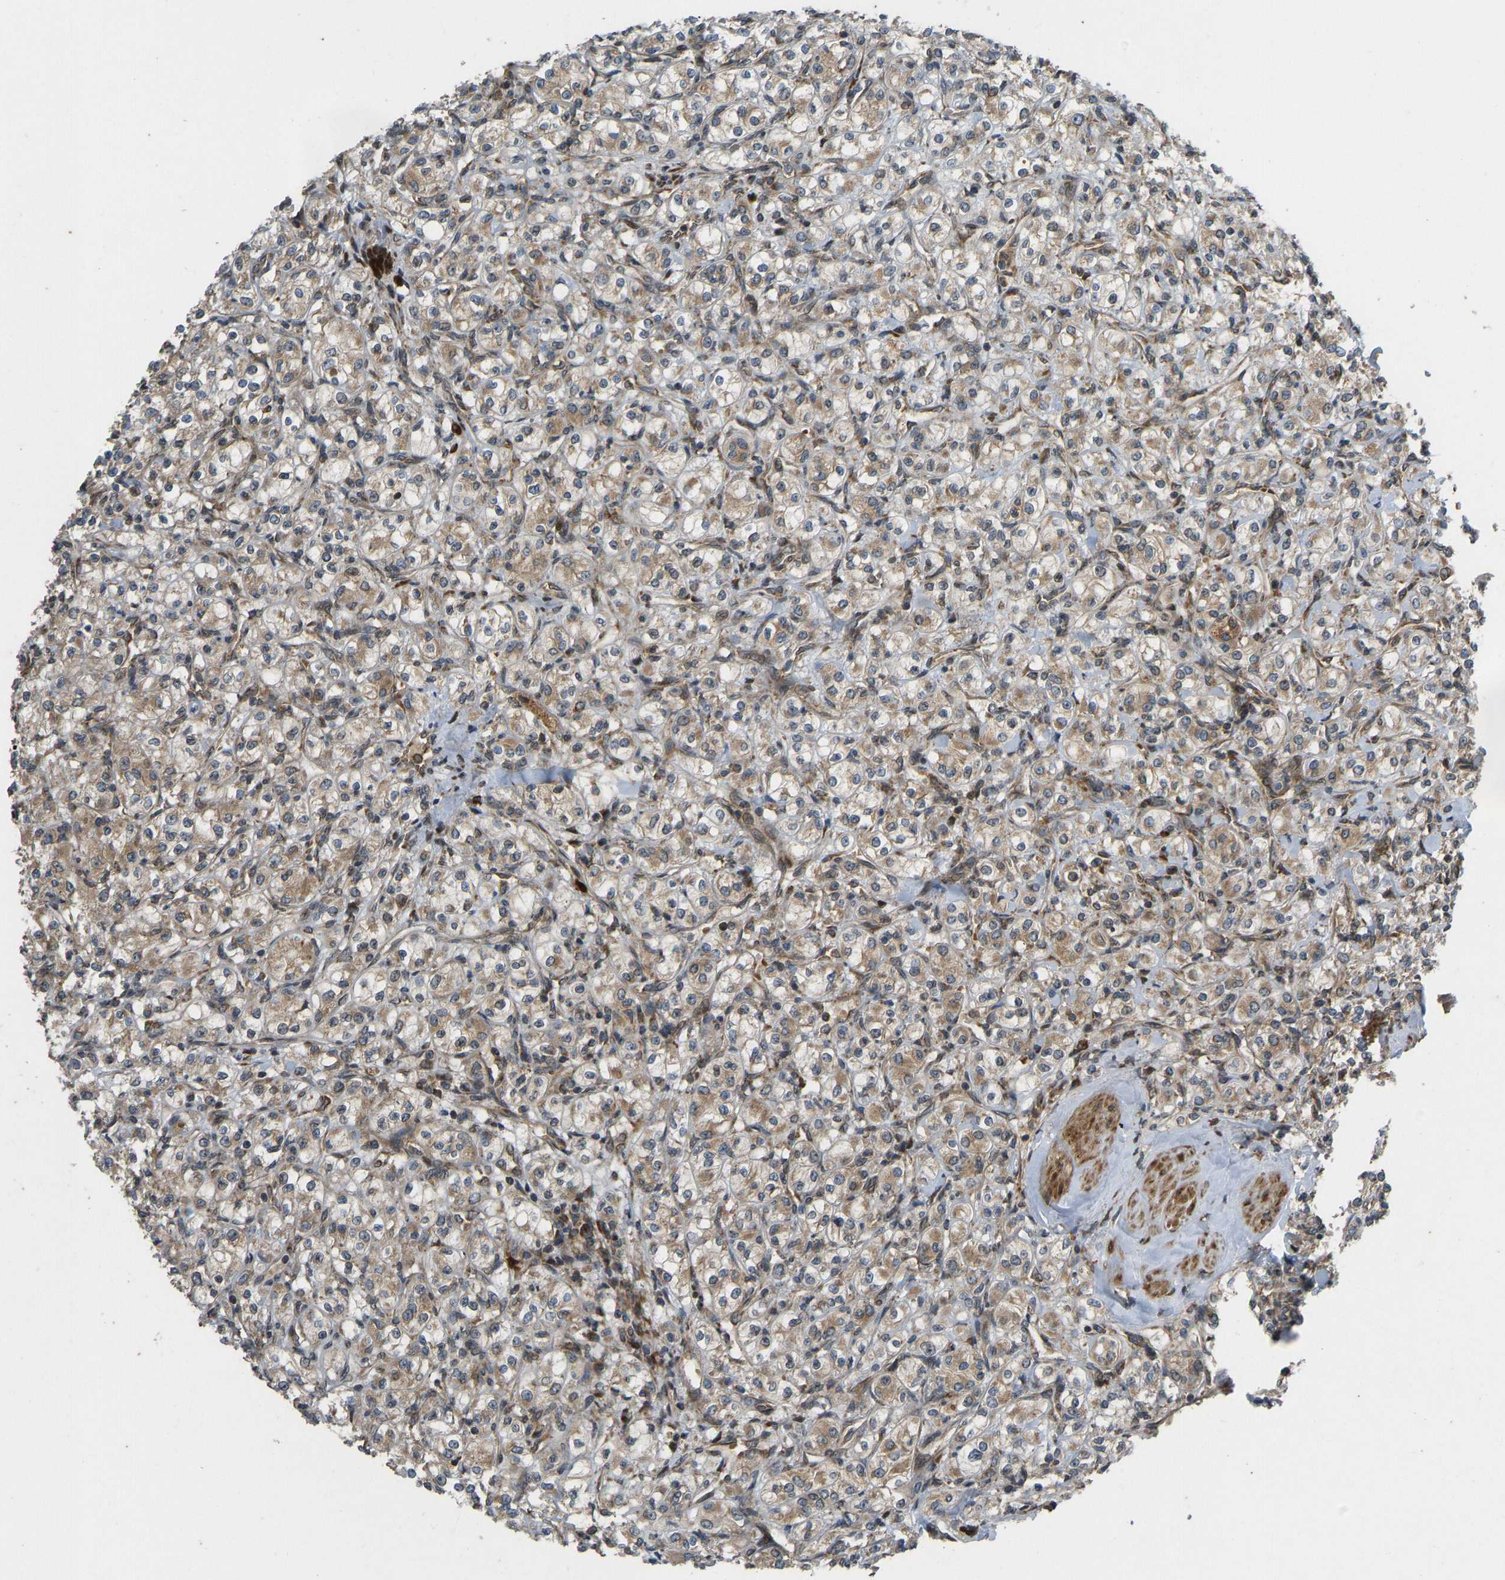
{"staining": {"intensity": "moderate", "quantity": ">75%", "location": "cytoplasmic/membranous"}, "tissue": "renal cancer", "cell_type": "Tumor cells", "image_type": "cancer", "snomed": [{"axis": "morphology", "description": "Adenocarcinoma, NOS"}, {"axis": "topography", "description": "Kidney"}], "caption": "Immunohistochemistry of human renal cancer displays medium levels of moderate cytoplasmic/membranous expression in about >75% of tumor cells.", "gene": "RPN2", "patient": {"sex": "male", "age": 77}}